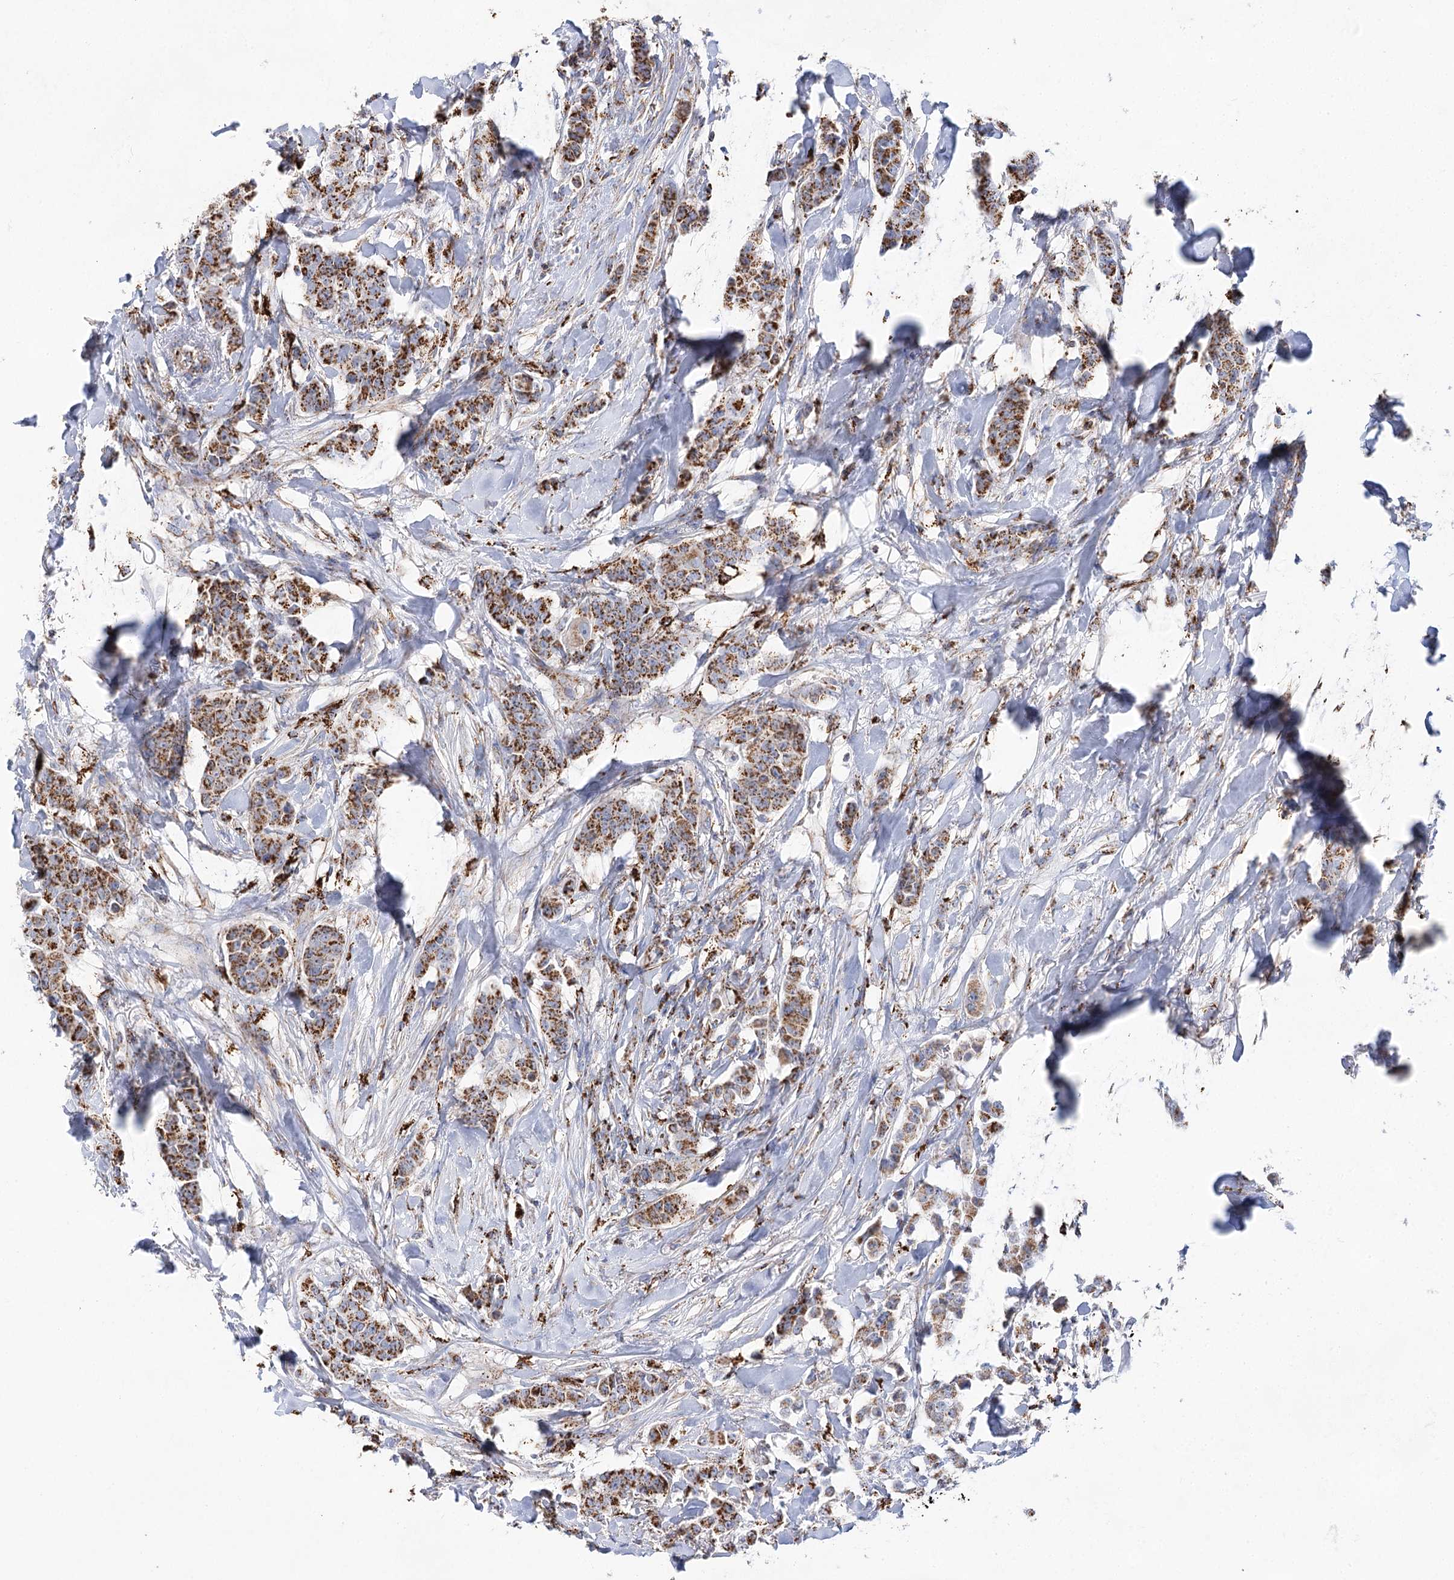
{"staining": {"intensity": "strong", "quantity": ">75%", "location": "cytoplasmic/membranous"}, "tissue": "breast cancer", "cell_type": "Tumor cells", "image_type": "cancer", "snomed": [{"axis": "morphology", "description": "Duct carcinoma"}, {"axis": "topography", "description": "Breast"}], "caption": "Human invasive ductal carcinoma (breast) stained for a protein (brown) reveals strong cytoplasmic/membranous positive expression in about >75% of tumor cells.", "gene": "NADK2", "patient": {"sex": "female", "age": 40}}